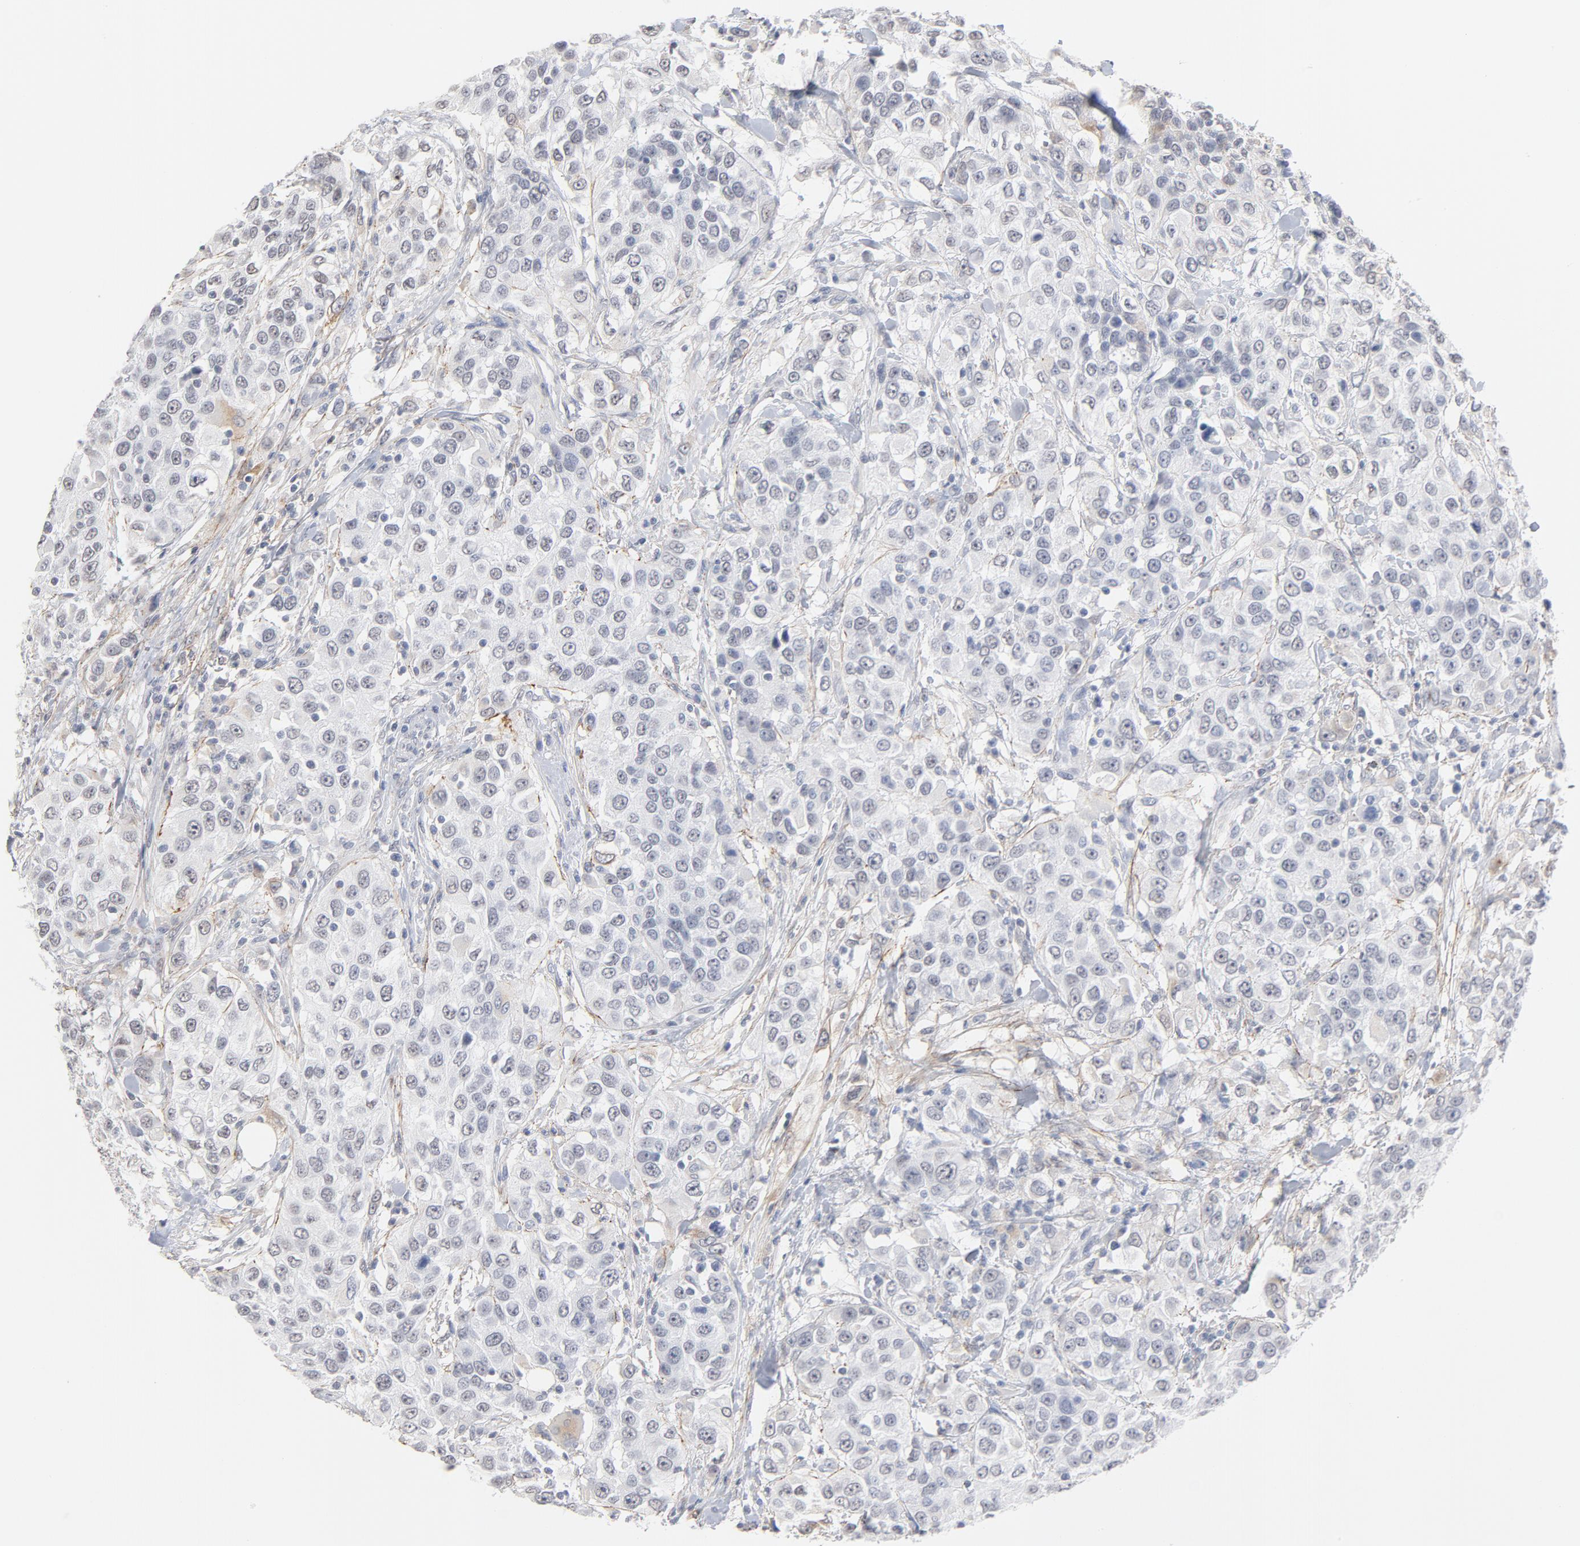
{"staining": {"intensity": "weak", "quantity": "<25%", "location": "cytoplasmic/membranous"}, "tissue": "urothelial cancer", "cell_type": "Tumor cells", "image_type": "cancer", "snomed": [{"axis": "morphology", "description": "Urothelial carcinoma, High grade"}, {"axis": "topography", "description": "Urinary bladder"}], "caption": "There is no significant expression in tumor cells of urothelial cancer. (Immunohistochemistry, brightfield microscopy, high magnification).", "gene": "LTBP2", "patient": {"sex": "female", "age": 80}}